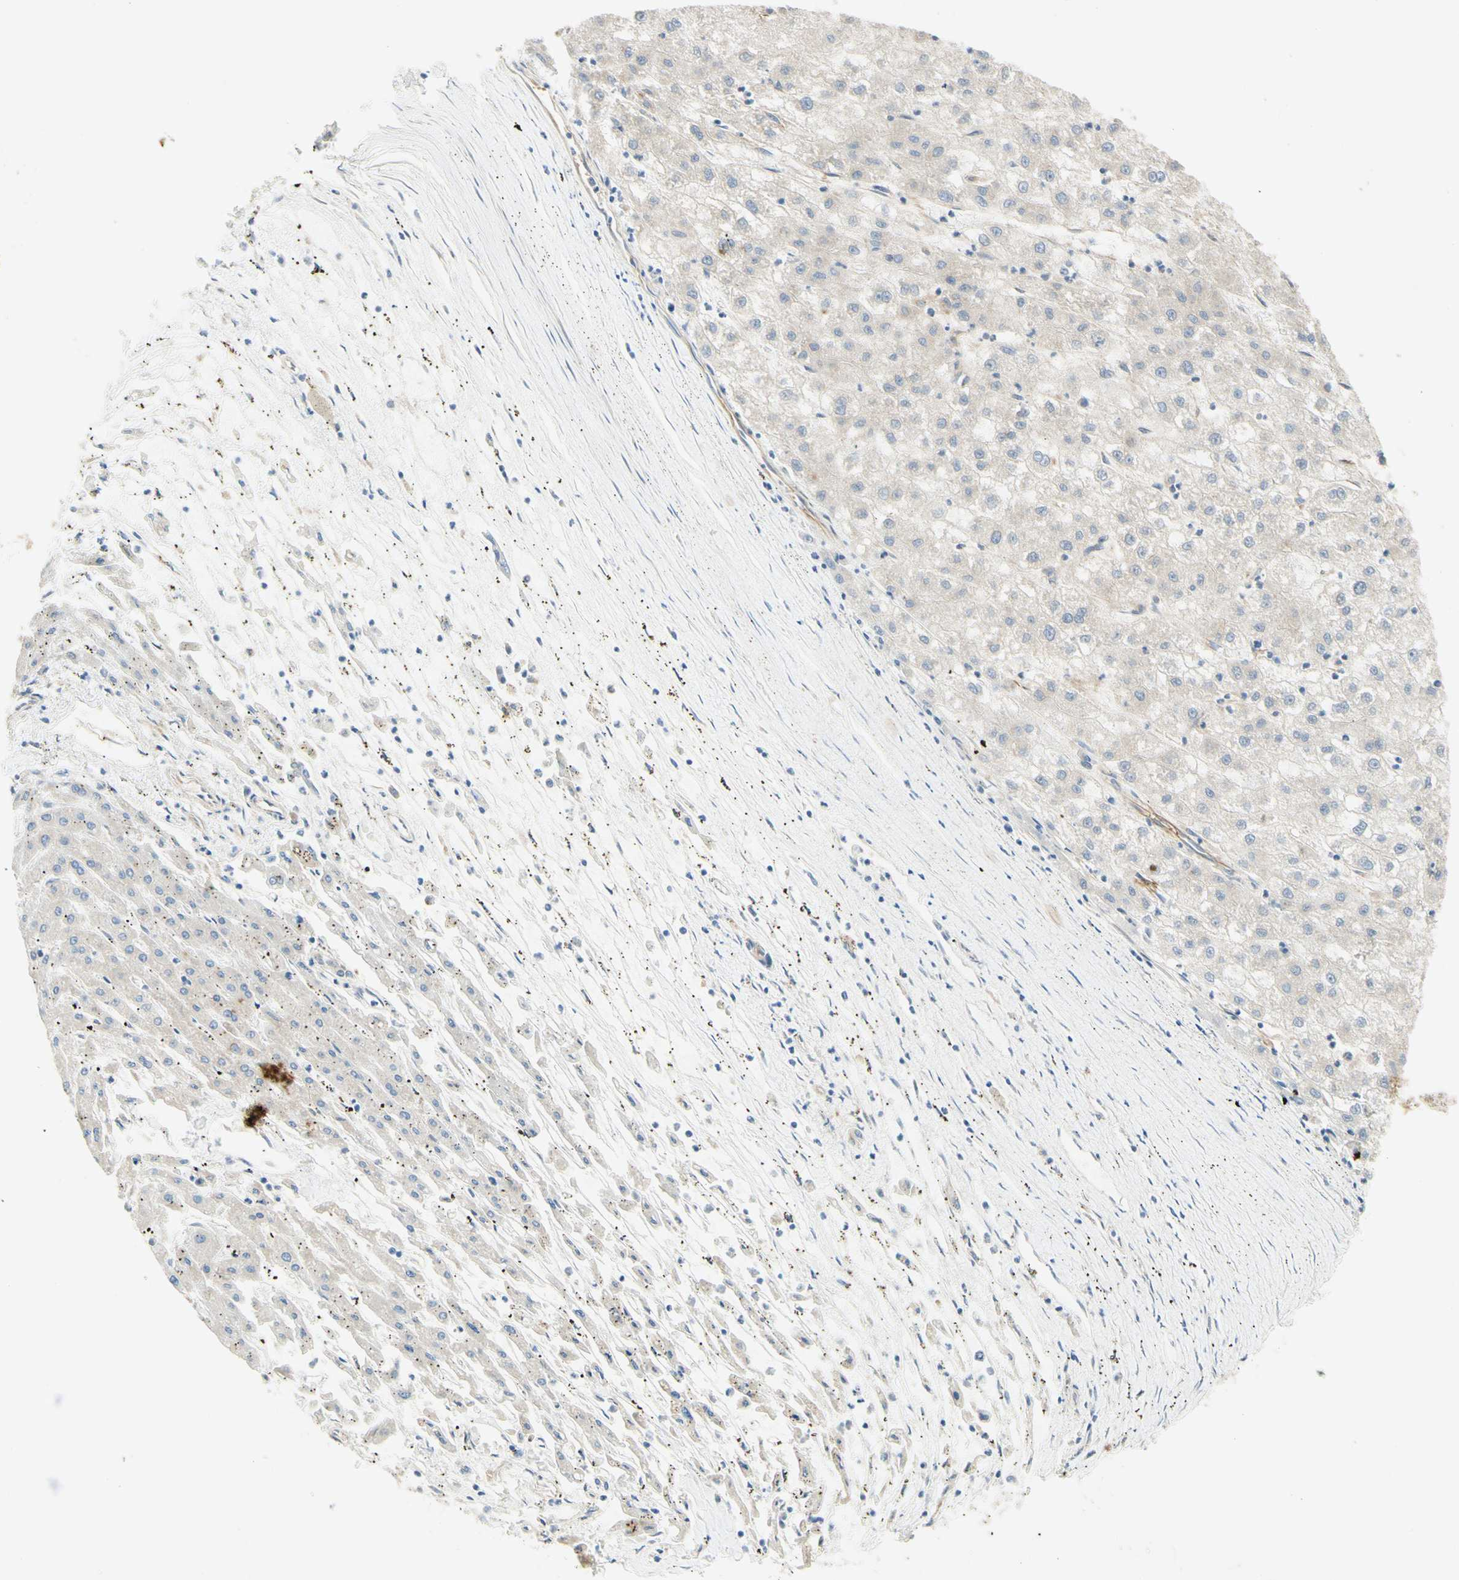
{"staining": {"intensity": "negative", "quantity": "none", "location": "none"}, "tissue": "liver cancer", "cell_type": "Tumor cells", "image_type": "cancer", "snomed": [{"axis": "morphology", "description": "Carcinoma, Hepatocellular, NOS"}, {"axis": "topography", "description": "Liver"}], "caption": "Micrograph shows no significant protein staining in tumor cells of liver hepatocellular carcinoma.", "gene": "DYNC1H1", "patient": {"sex": "male", "age": 72}}